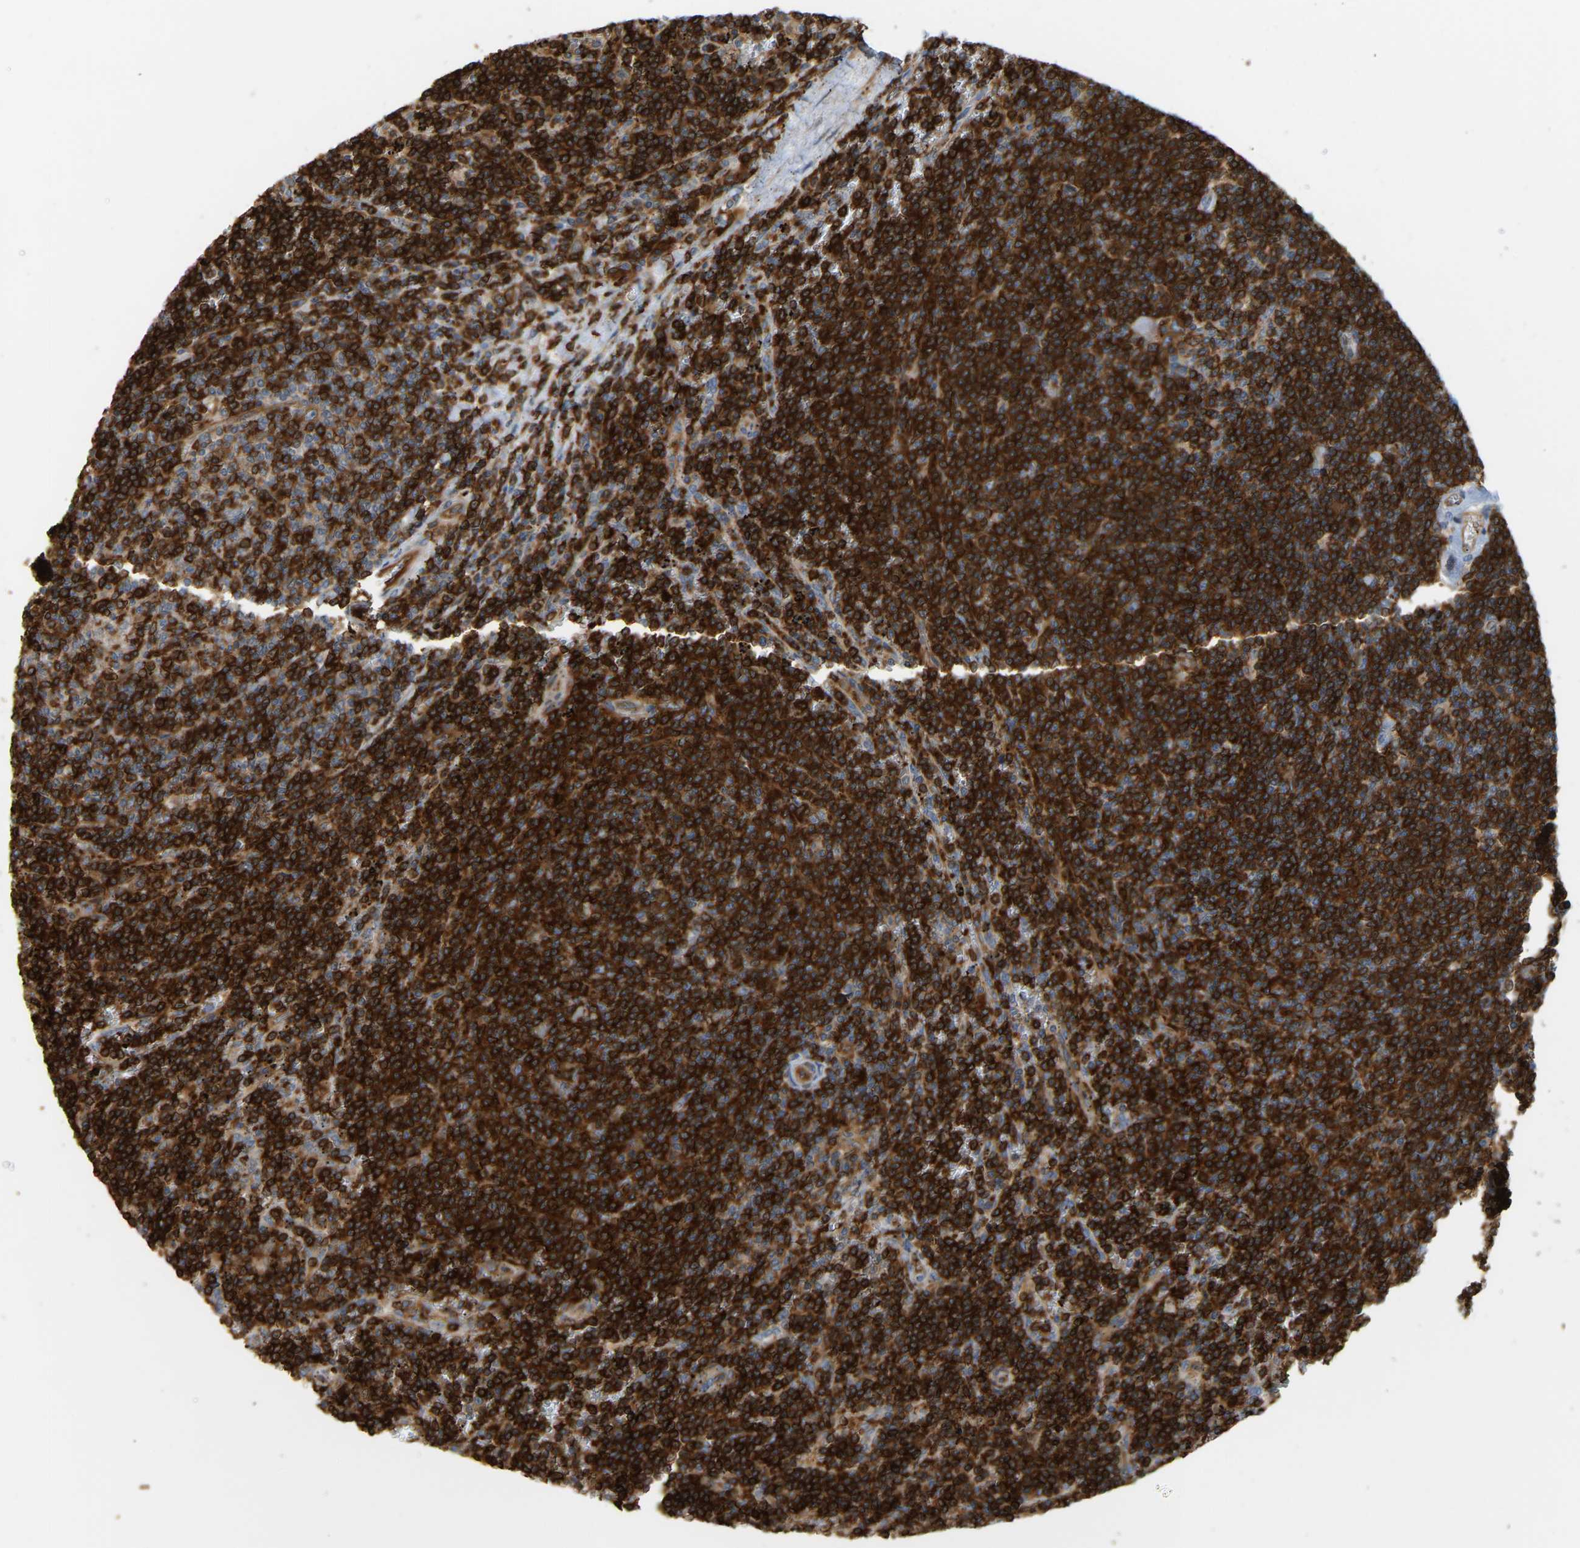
{"staining": {"intensity": "strong", "quantity": ">75%", "location": "cytoplasmic/membranous"}, "tissue": "lymphoma", "cell_type": "Tumor cells", "image_type": "cancer", "snomed": [{"axis": "morphology", "description": "Malignant lymphoma, non-Hodgkin's type, Low grade"}, {"axis": "topography", "description": "Spleen"}], "caption": "Immunohistochemistry photomicrograph of human lymphoma stained for a protein (brown), which exhibits high levels of strong cytoplasmic/membranous positivity in about >75% of tumor cells.", "gene": "PLCG2", "patient": {"sex": "female", "age": 50}}